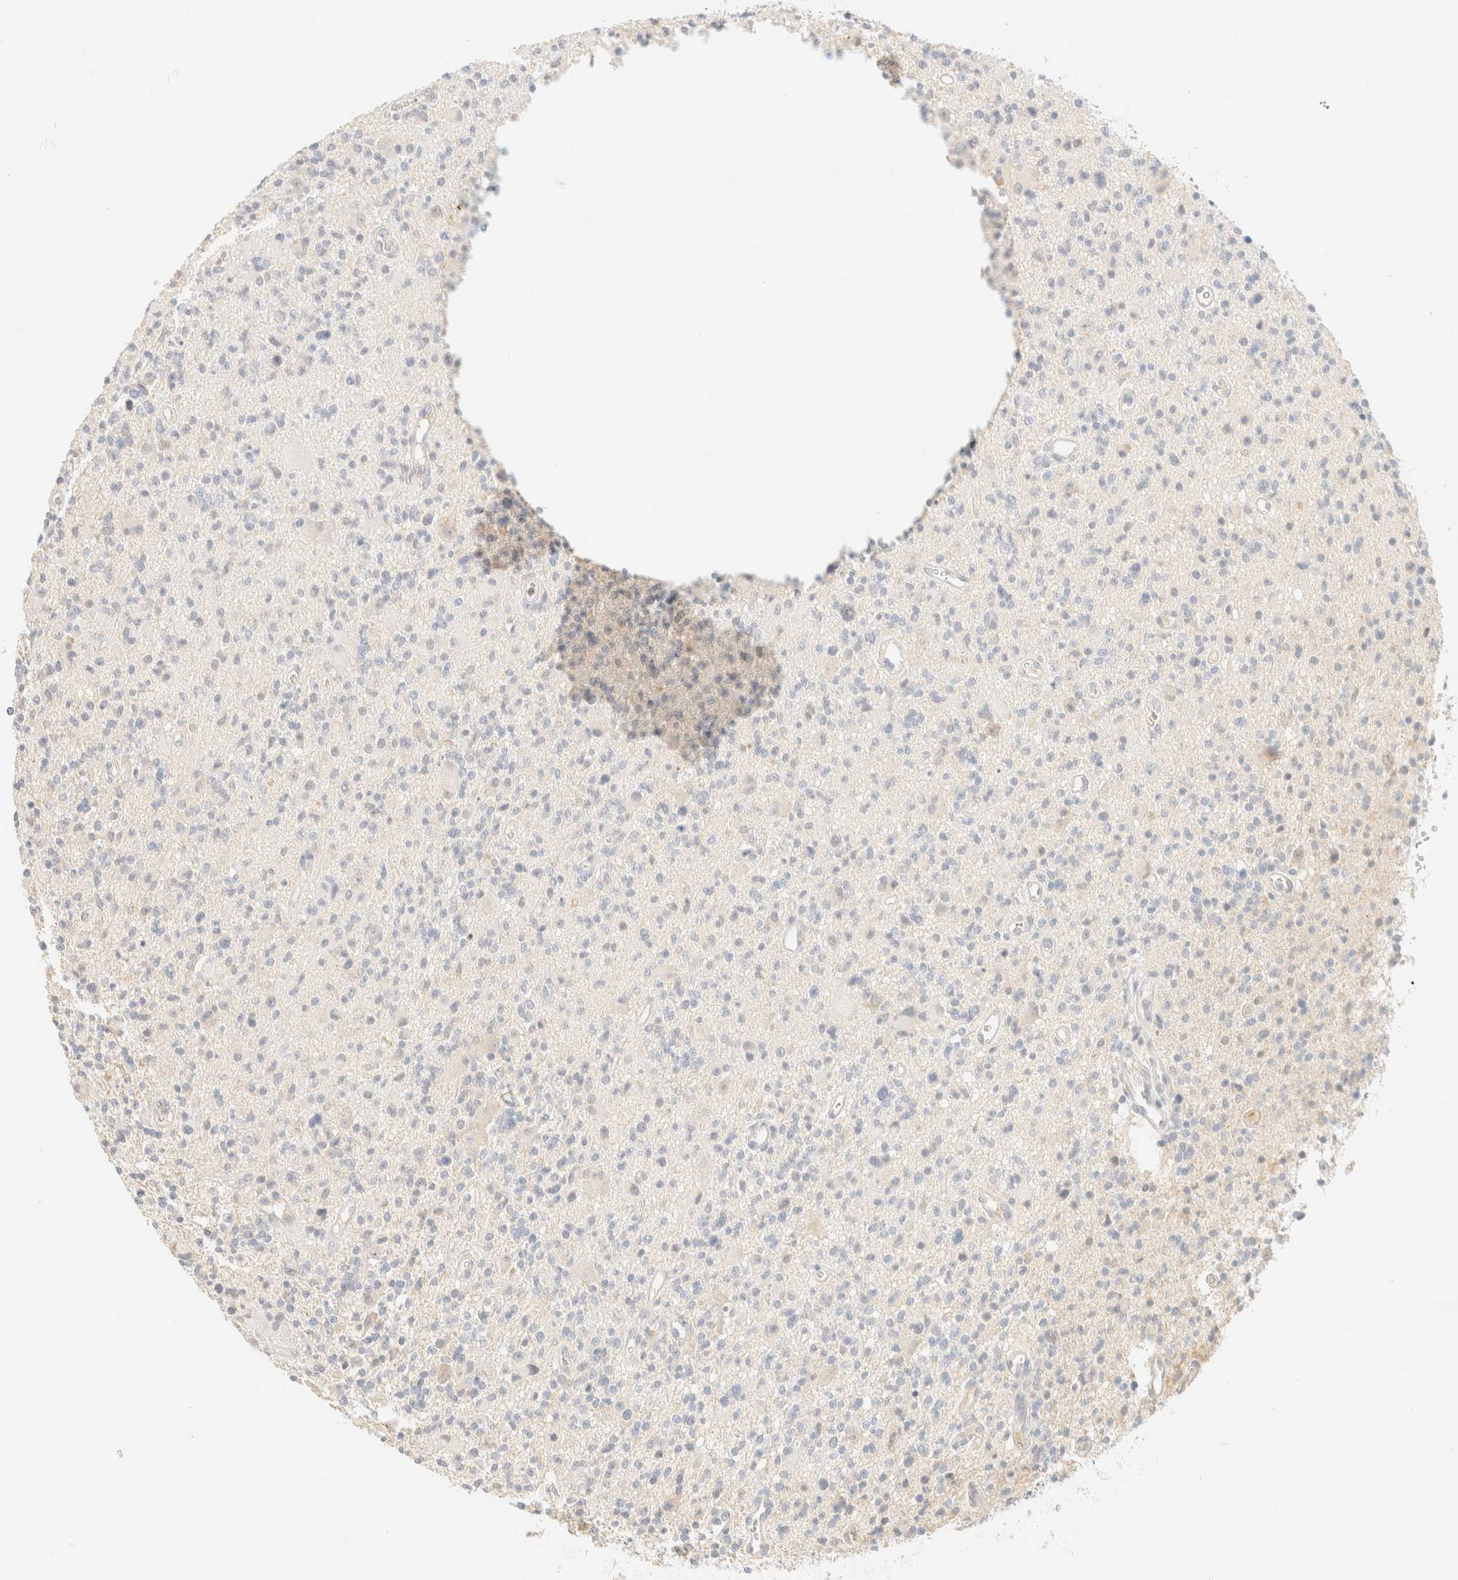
{"staining": {"intensity": "negative", "quantity": "none", "location": "none"}, "tissue": "glioma", "cell_type": "Tumor cells", "image_type": "cancer", "snomed": [{"axis": "morphology", "description": "Glioma, malignant, High grade"}, {"axis": "topography", "description": "Brain"}], "caption": "High power microscopy histopathology image of an immunohistochemistry photomicrograph of malignant high-grade glioma, revealing no significant staining in tumor cells.", "gene": "TIMD4", "patient": {"sex": "male", "age": 48}}